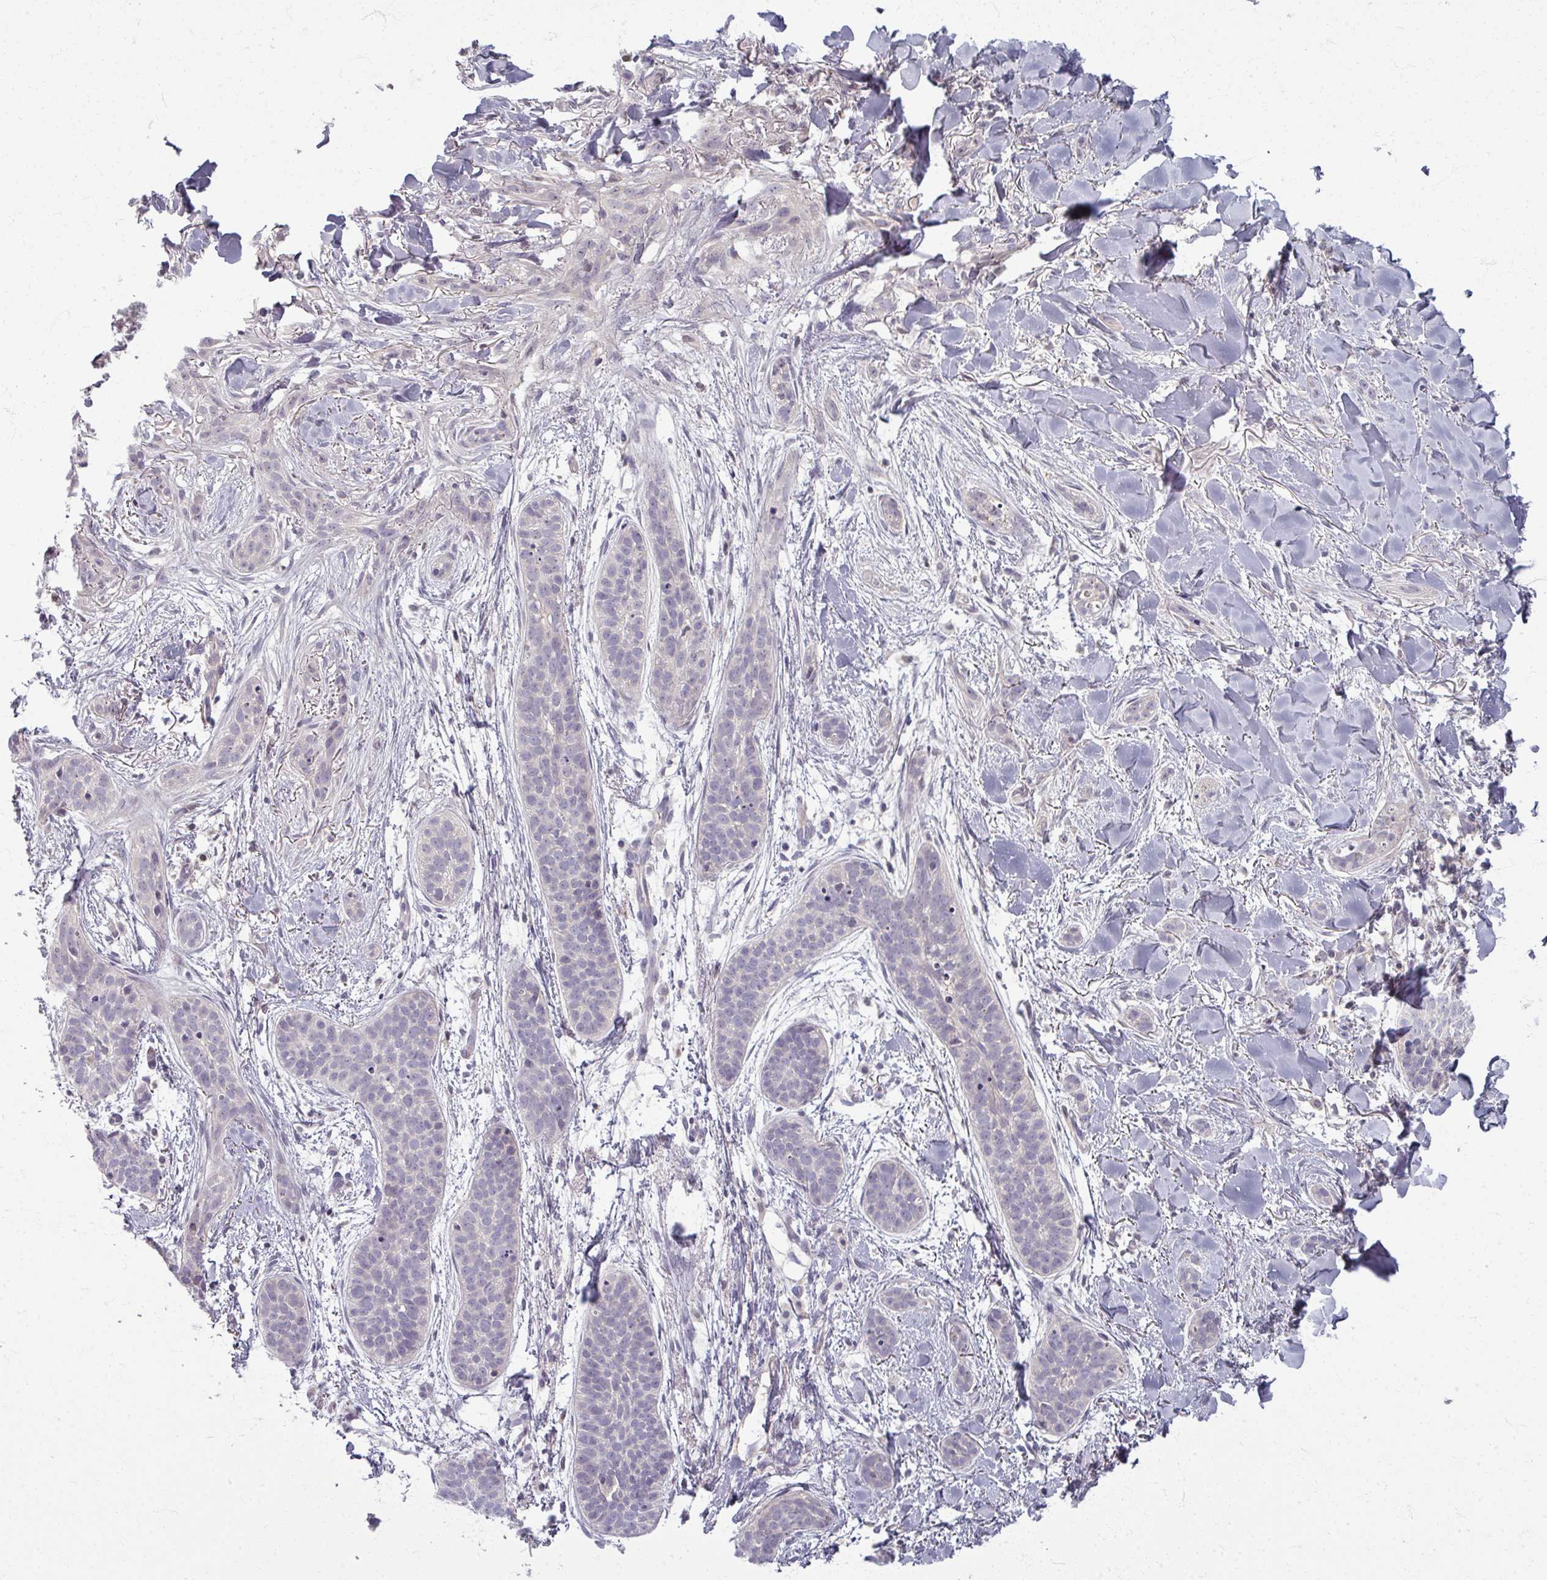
{"staining": {"intensity": "negative", "quantity": "none", "location": "none"}, "tissue": "skin cancer", "cell_type": "Tumor cells", "image_type": "cancer", "snomed": [{"axis": "morphology", "description": "Basal cell carcinoma"}, {"axis": "topography", "description": "Skin"}], "caption": "The histopathology image reveals no staining of tumor cells in skin cancer.", "gene": "TTLL7", "patient": {"sex": "male", "age": 52}}